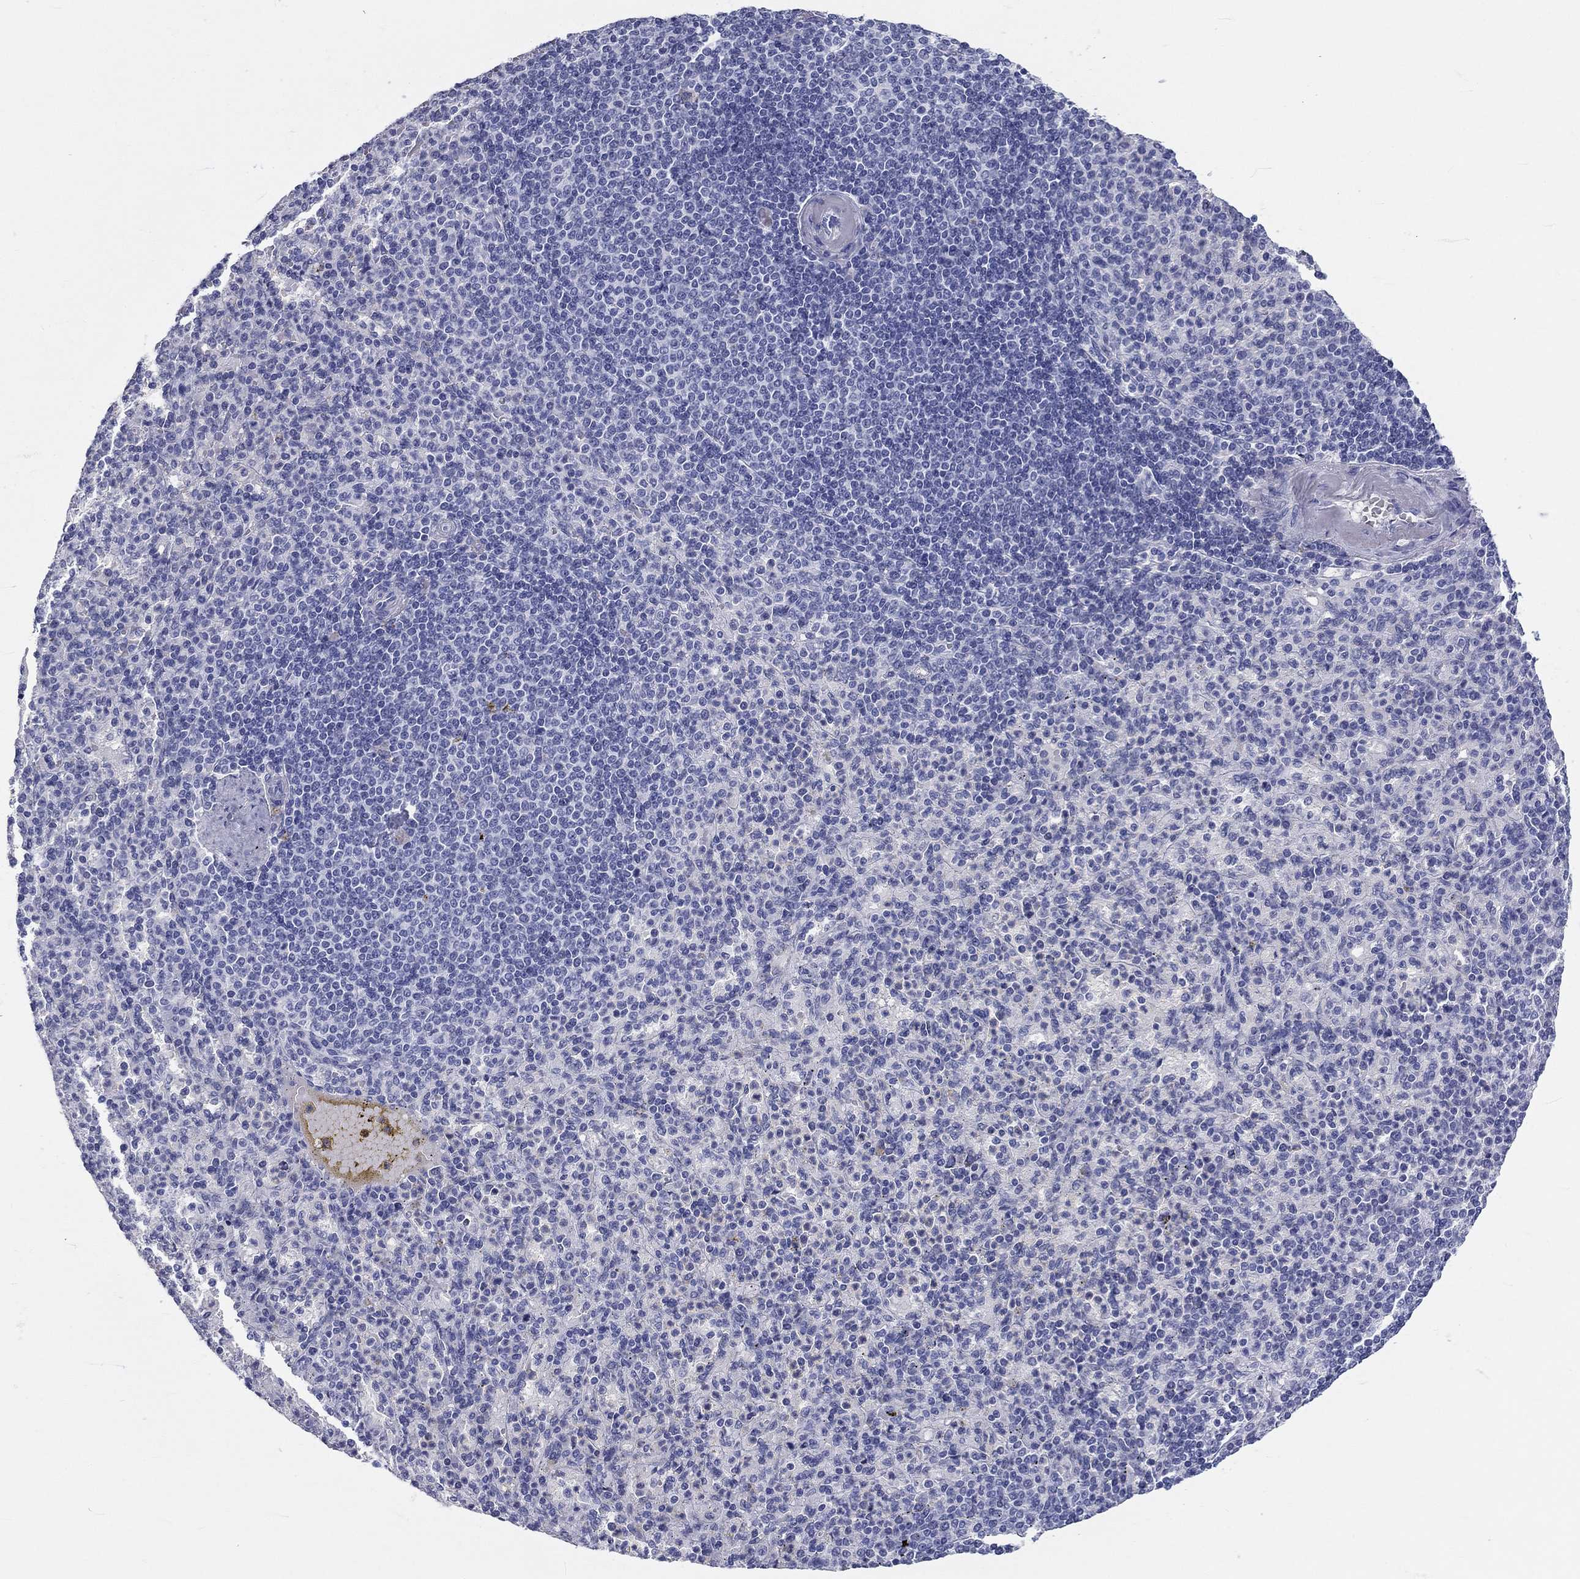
{"staining": {"intensity": "negative", "quantity": "none", "location": "none"}, "tissue": "spleen", "cell_type": "Cells in red pulp", "image_type": "normal", "snomed": [{"axis": "morphology", "description": "Normal tissue, NOS"}, {"axis": "topography", "description": "Spleen"}], "caption": "A histopathology image of spleen stained for a protein reveals no brown staining in cells in red pulp.", "gene": "DNALI1", "patient": {"sex": "female", "age": 74}}